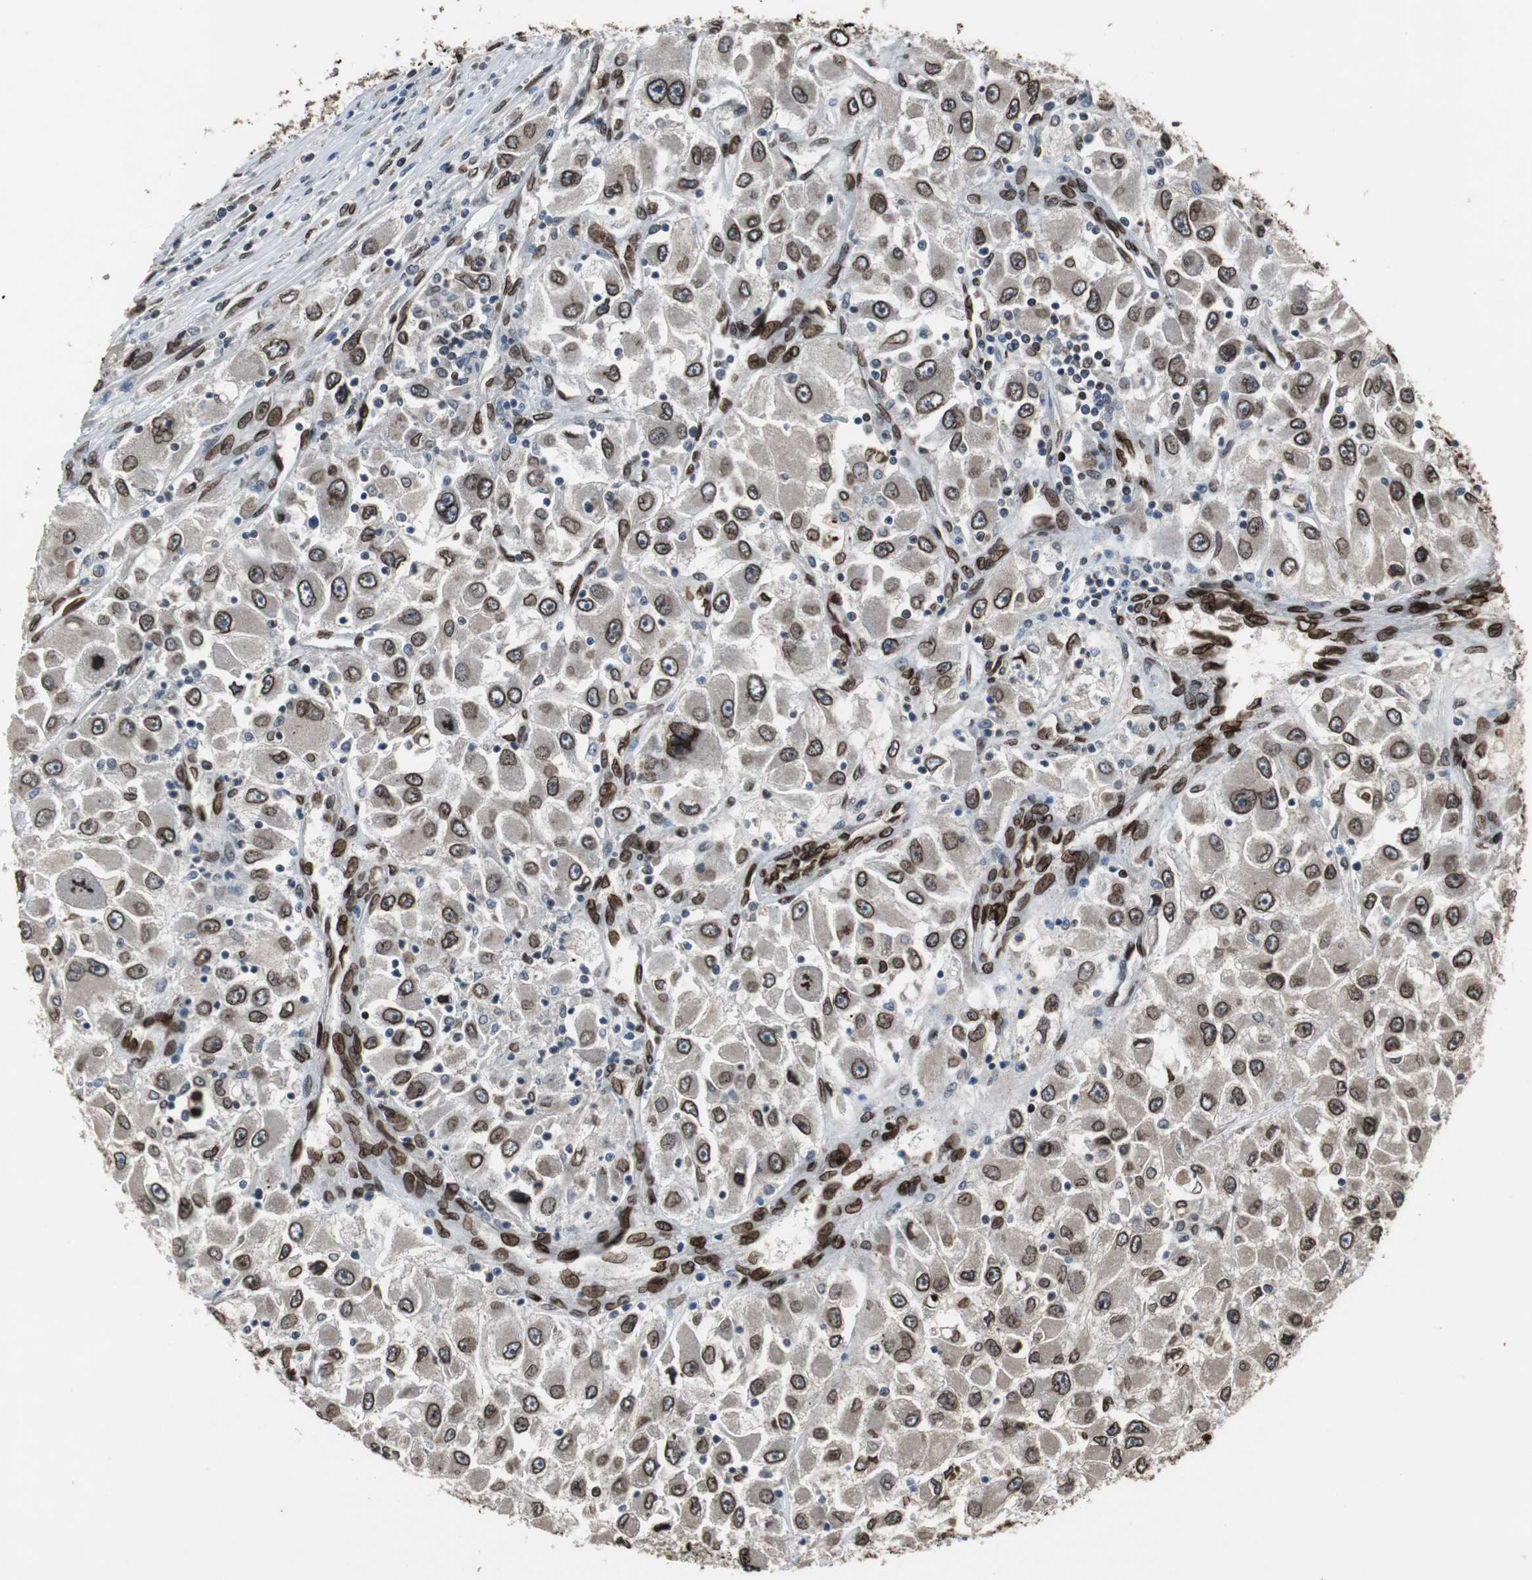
{"staining": {"intensity": "strong", "quantity": ">75%", "location": "cytoplasmic/membranous,nuclear"}, "tissue": "renal cancer", "cell_type": "Tumor cells", "image_type": "cancer", "snomed": [{"axis": "morphology", "description": "Adenocarcinoma, NOS"}, {"axis": "topography", "description": "Kidney"}], "caption": "A high-resolution photomicrograph shows immunohistochemistry staining of renal cancer (adenocarcinoma), which reveals strong cytoplasmic/membranous and nuclear expression in approximately >75% of tumor cells.", "gene": "LMNA", "patient": {"sex": "female", "age": 52}}